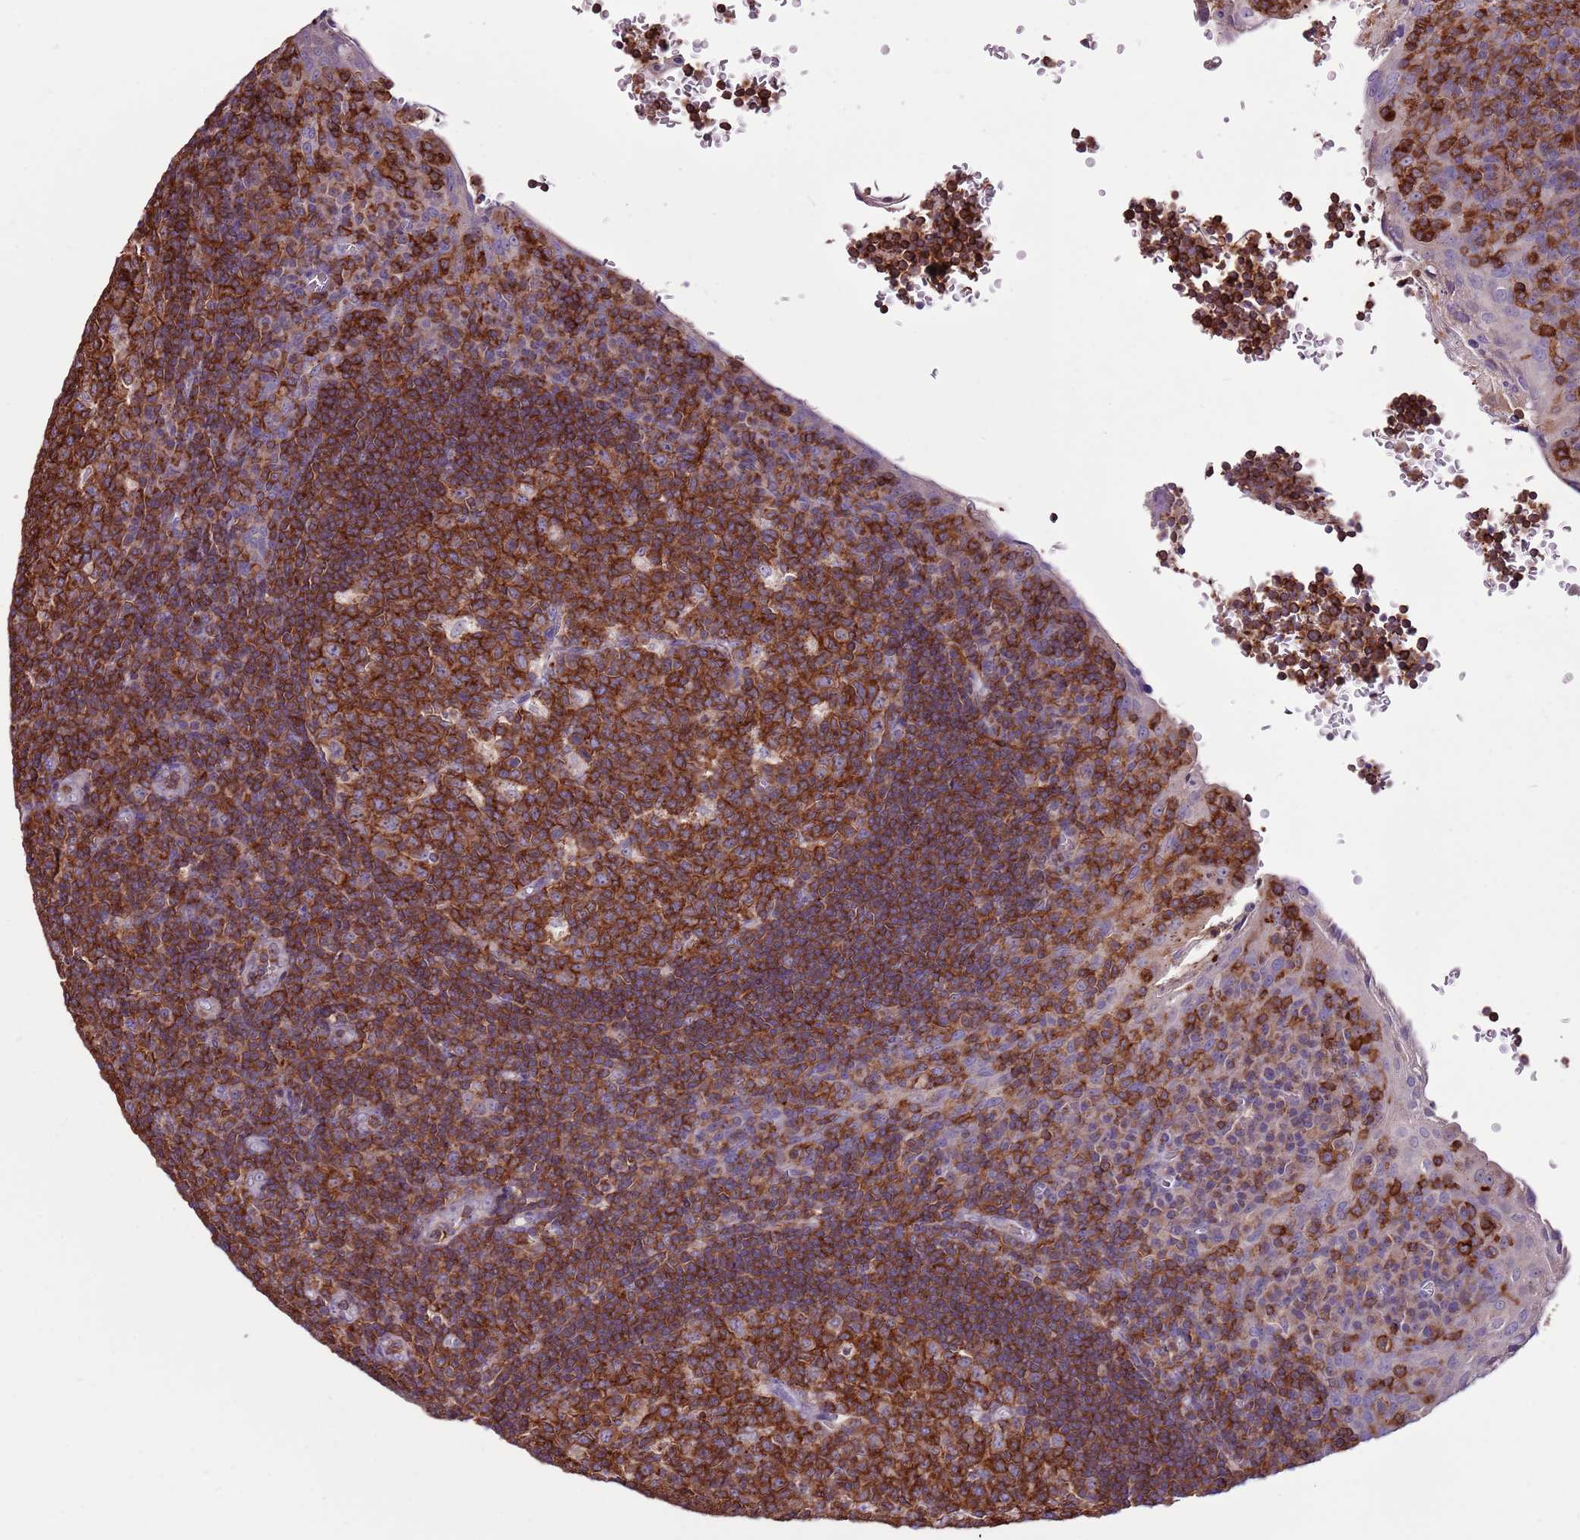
{"staining": {"intensity": "strong", "quantity": ">75%", "location": "cytoplasmic/membranous"}, "tissue": "tonsil", "cell_type": "Germinal center cells", "image_type": "normal", "snomed": [{"axis": "morphology", "description": "Normal tissue, NOS"}, {"axis": "topography", "description": "Tonsil"}], "caption": "Germinal center cells exhibit strong cytoplasmic/membranous expression in approximately >75% of cells in unremarkable tonsil. (Stains: DAB in brown, nuclei in blue, Microscopy: brightfield microscopy at high magnification).", "gene": "ZSWIM1", "patient": {"sex": "male", "age": 17}}